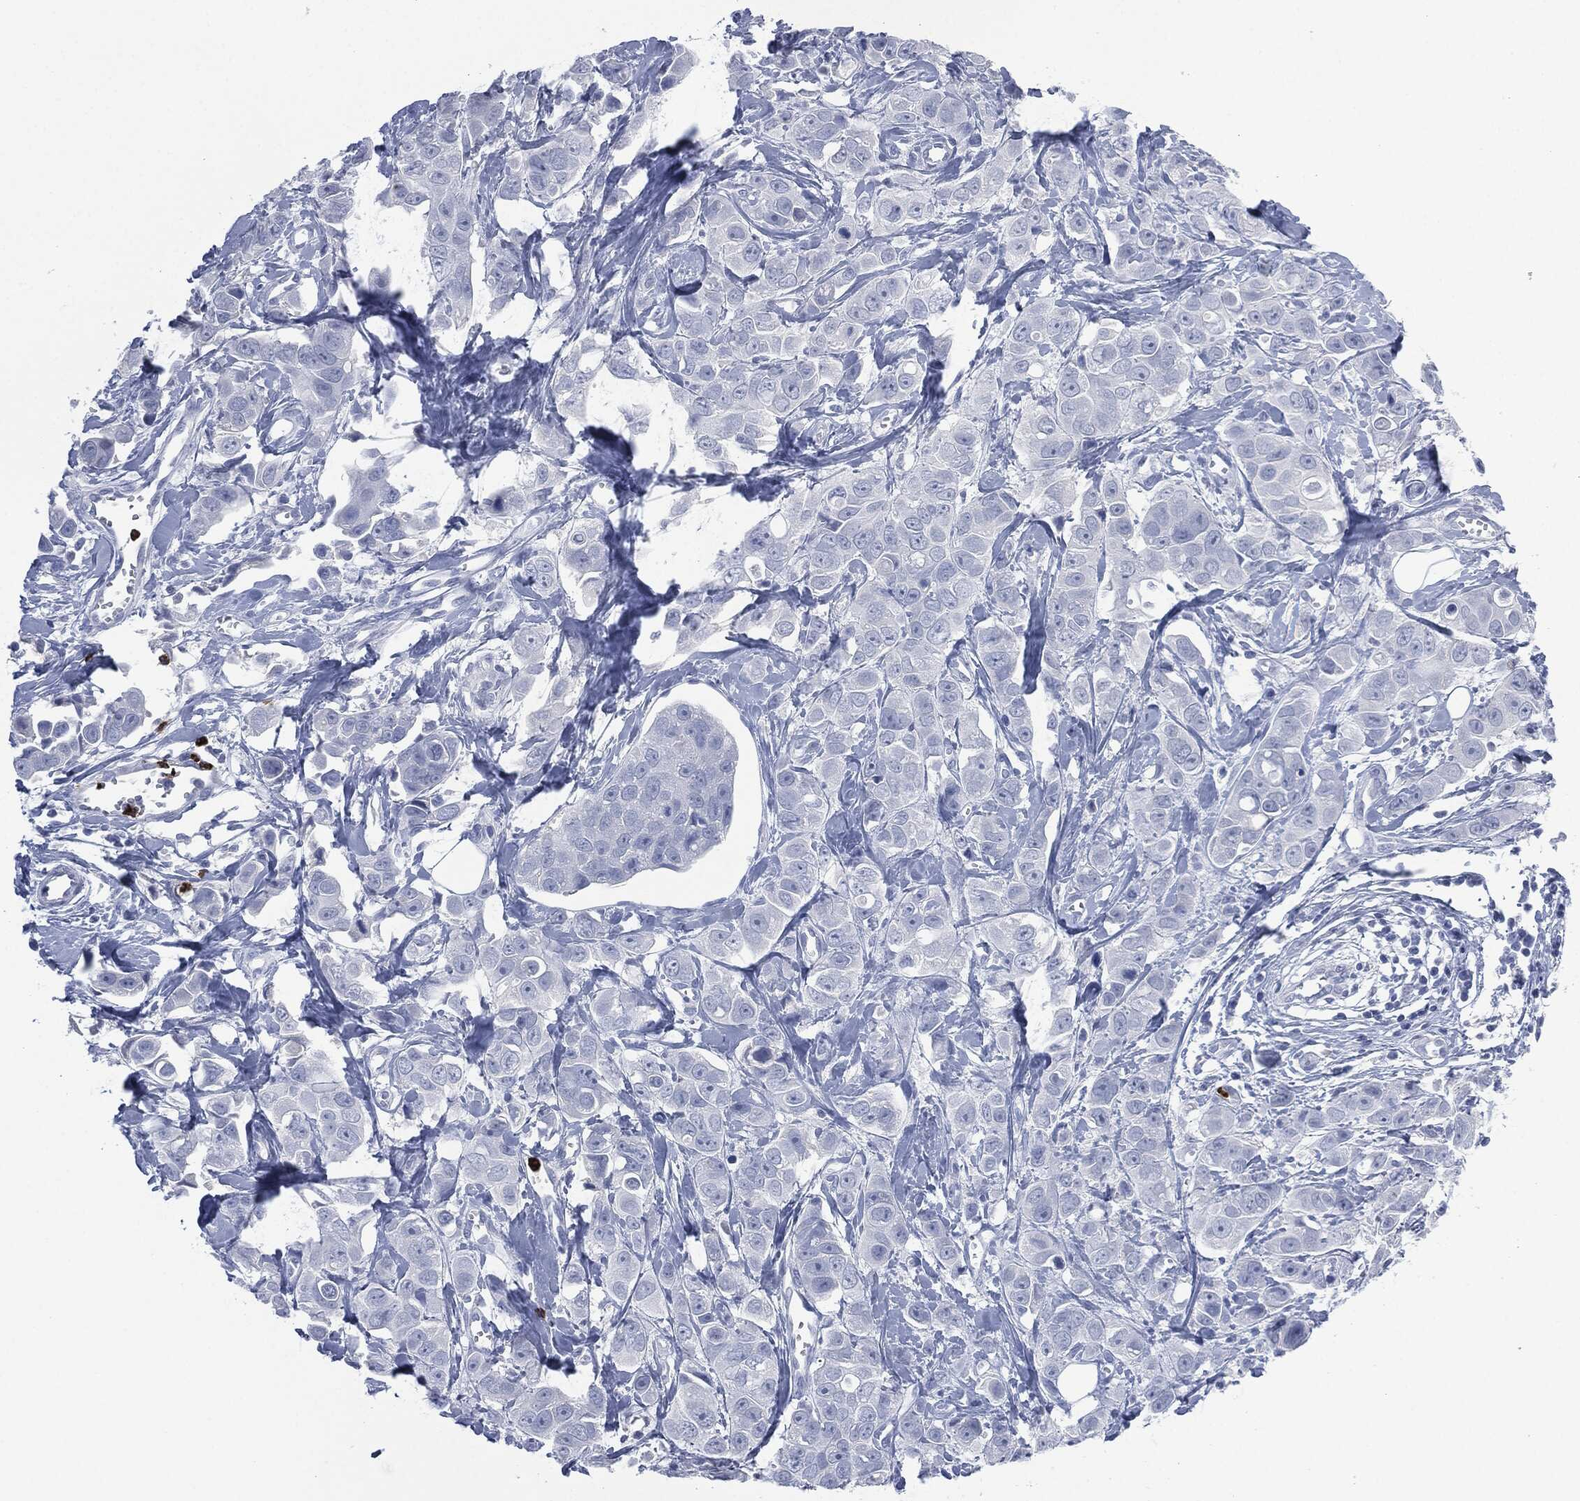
{"staining": {"intensity": "negative", "quantity": "none", "location": "none"}, "tissue": "breast cancer", "cell_type": "Tumor cells", "image_type": "cancer", "snomed": [{"axis": "morphology", "description": "Duct carcinoma"}, {"axis": "topography", "description": "Breast"}], "caption": "The IHC photomicrograph has no significant positivity in tumor cells of breast infiltrating ductal carcinoma tissue. (Brightfield microscopy of DAB (3,3'-diaminobenzidine) immunohistochemistry at high magnification).", "gene": "CEACAM8", "patient": {"sex": "female", "age": 35}}